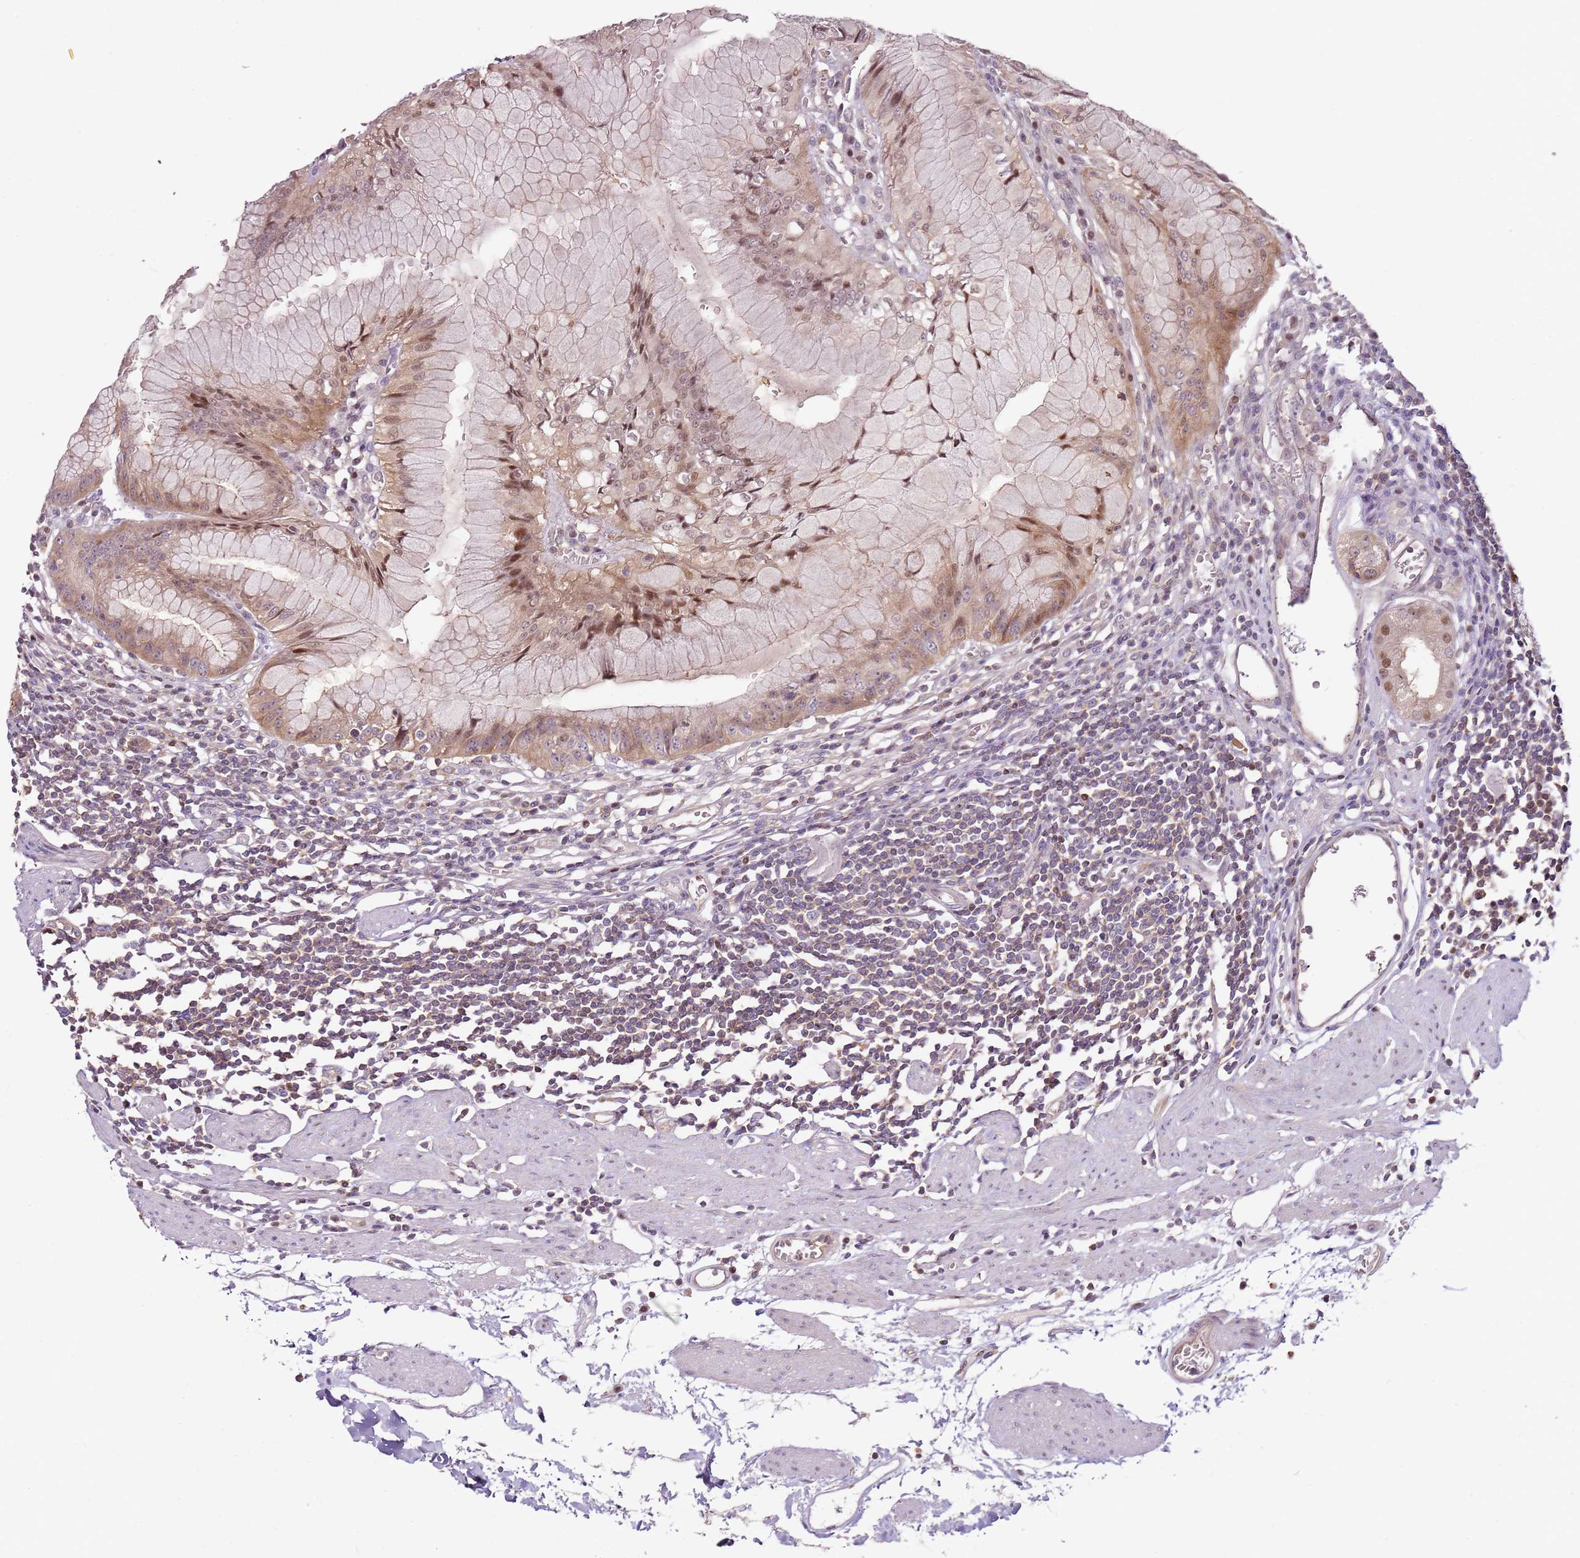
{"staining": {"intensity": "moderate", "quantity": ">75%", "location": "cytoplasmic/membranous,nuclear"}, "tissue": "stomach", "cell_type": "Glandular cells", "image_type": "normal", "snomed": [{"axis": "morphology", "description": "Normal tissue, NOS"}, {"axis": "topography", "description": "Stomach"}], "caption": "Stomach stained with immunohistochemistry (IHC) exhibits moderate cytoplasmic/membranous,nuclear expression in approximately >75% of glandular cells. (DAB (3,3'-diaminobenzidine) = brown stain, brightfield microscopy at high magnification).", "gene": "GSTO2", "patient": {"sex": "male", "age": 55}}